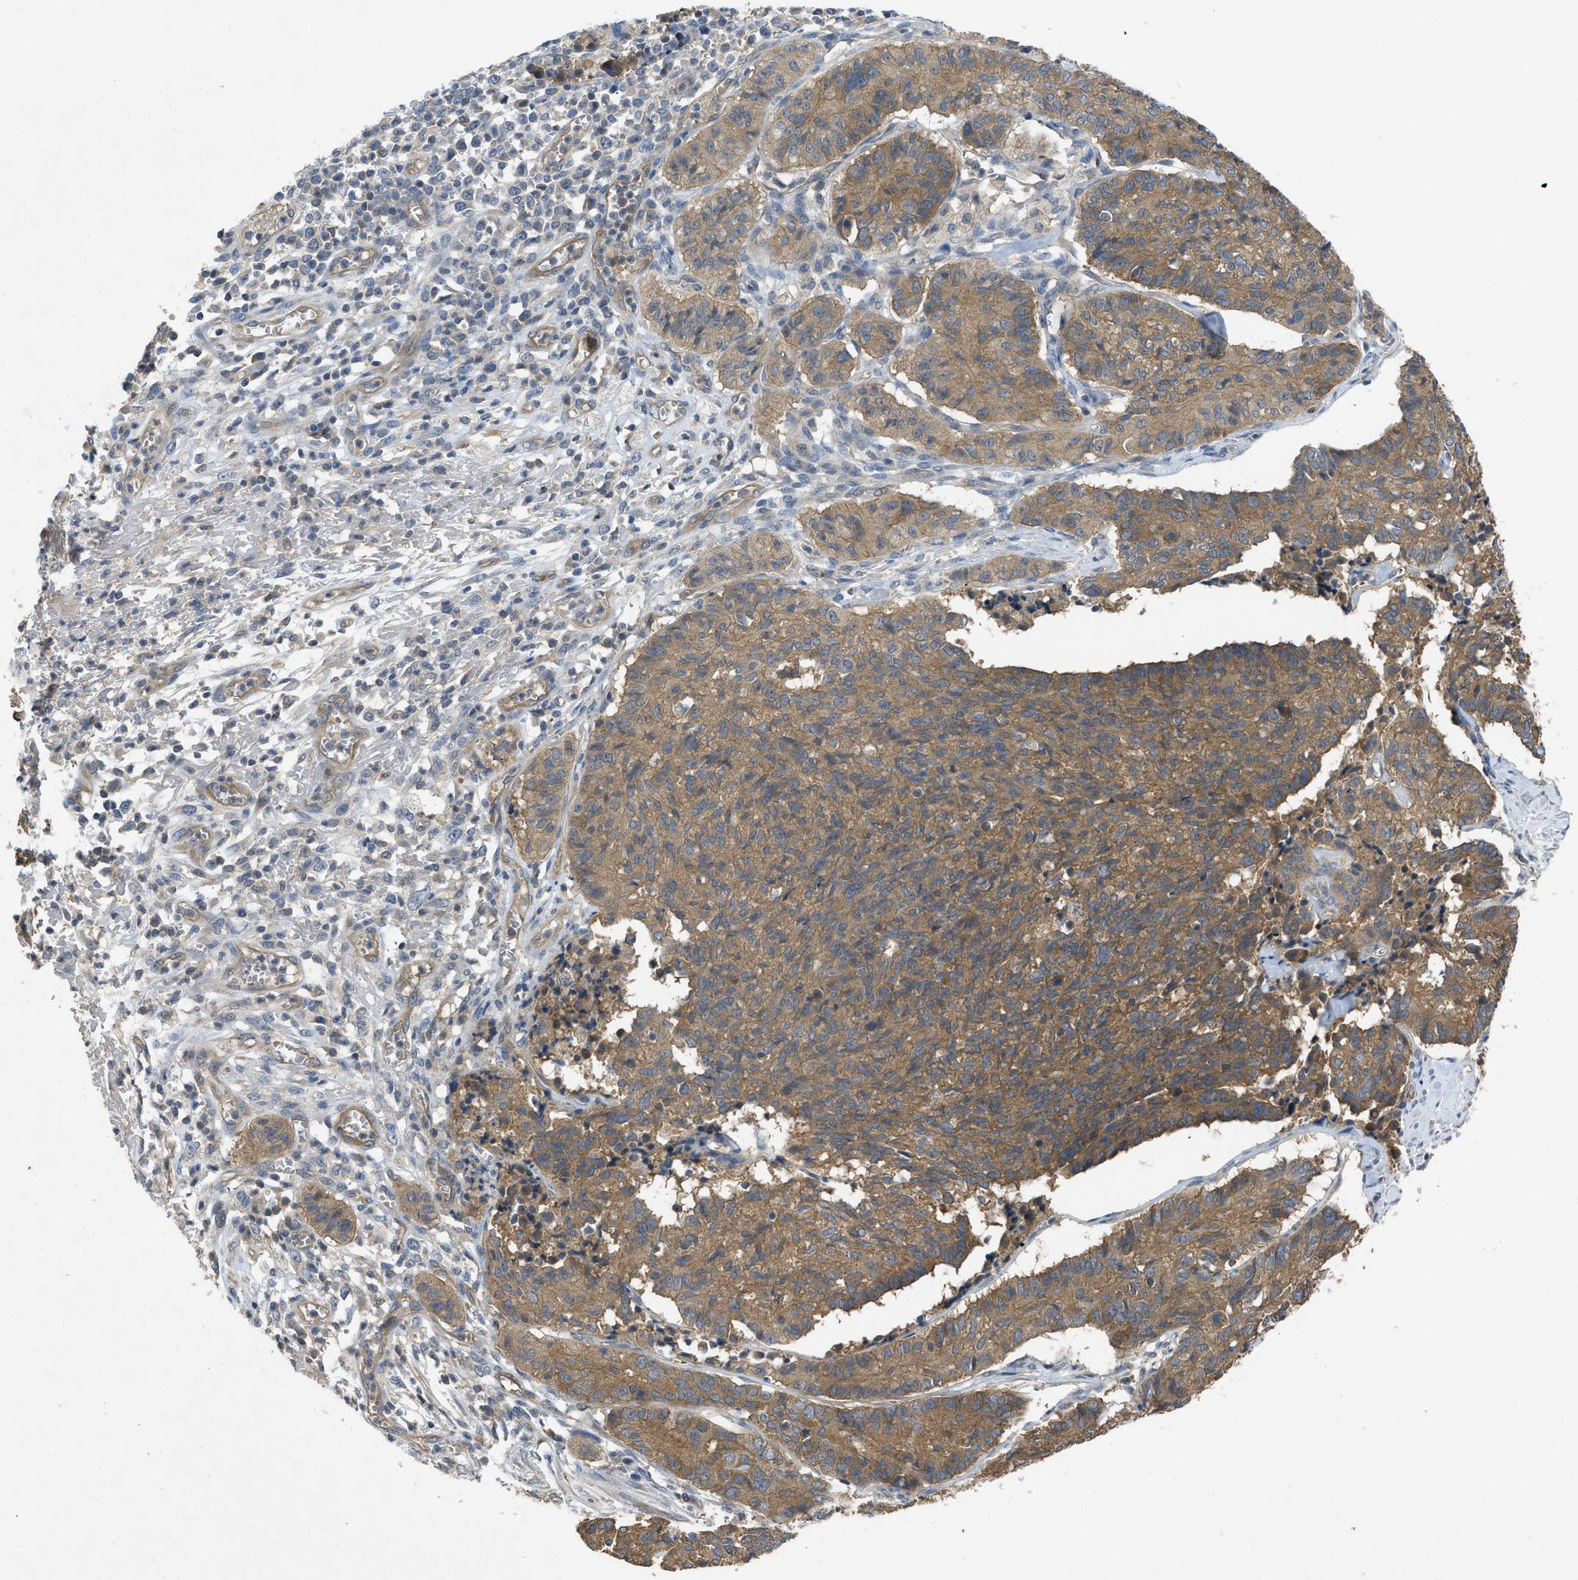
{"staining": {"intensity": "moderate", "quantity": ">75%", "location": "cytoplasmic/membranous"}, "tissue": "cervical cancer", "cell_type": "Tumor cells", "image_type": "cancer", "snomed": [{"axis": "morphology", "description": "Squamous cell carcinoma, NOS"}, {"axis": "topography", "description": "Cervix"}], "caption": "A brown stain shows moderate cytoplasmic/membranous expression of a protein in cervical cancer tumor cells.", "gene": "PPP3CA", "patient": {"sex": "female", "age": 35}}